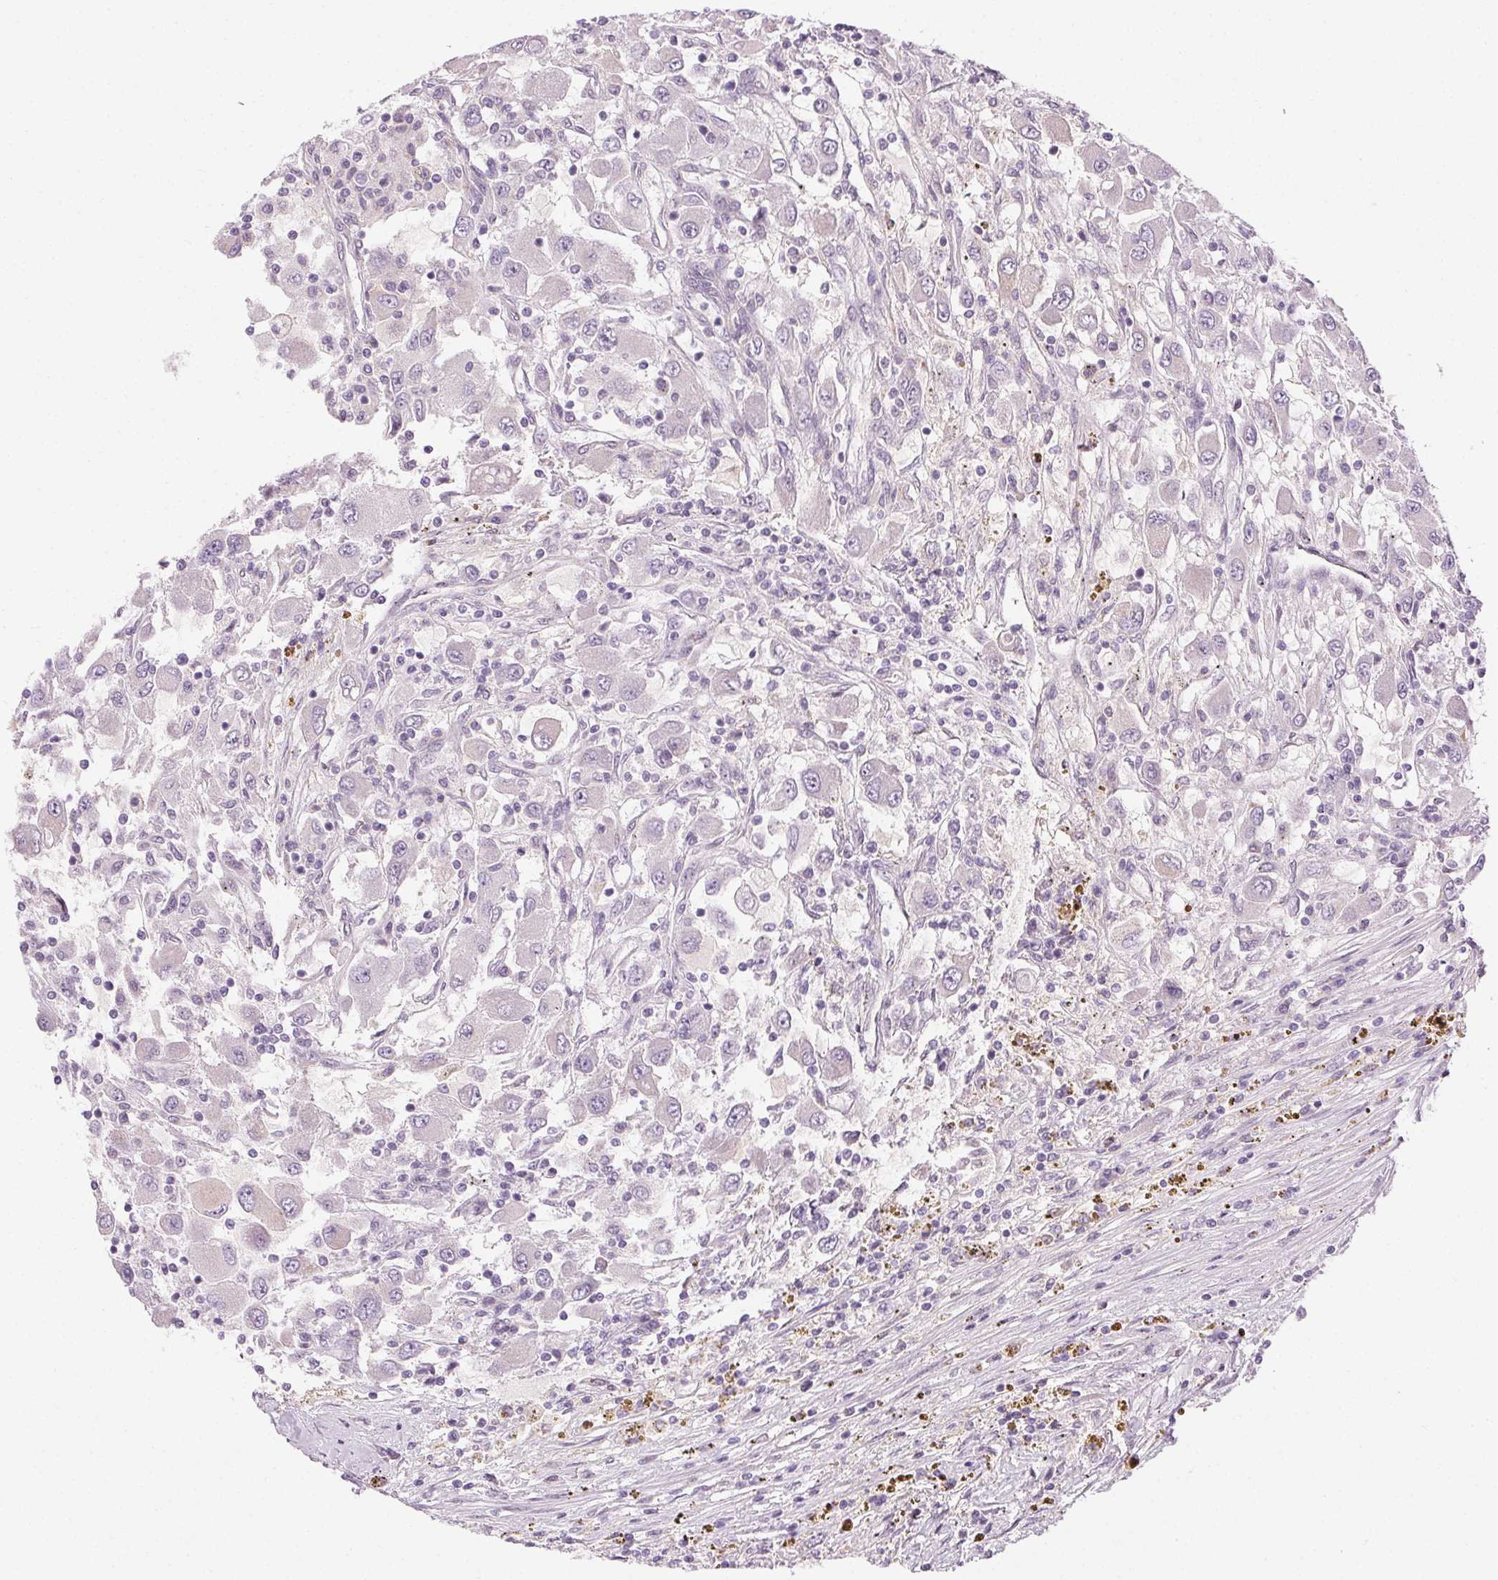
{"staining": {"intensity": "negative", "quantity": "none", "location": "none"}, "tissue": "renal cancer", "cell_type": "Tumor cells", "image_type": "cancer", "snomed": [{"axis": "morphology", "description": "Adenocarcinoma, NOS"}, {"axis": "topography", "description": "Kidney"}], "caption": "IHC of adenocarcinoma (renal) reveals no staining in tumor cells.", "gene": "FAM168A", "patient": {"sex": "female", "age": 67}}